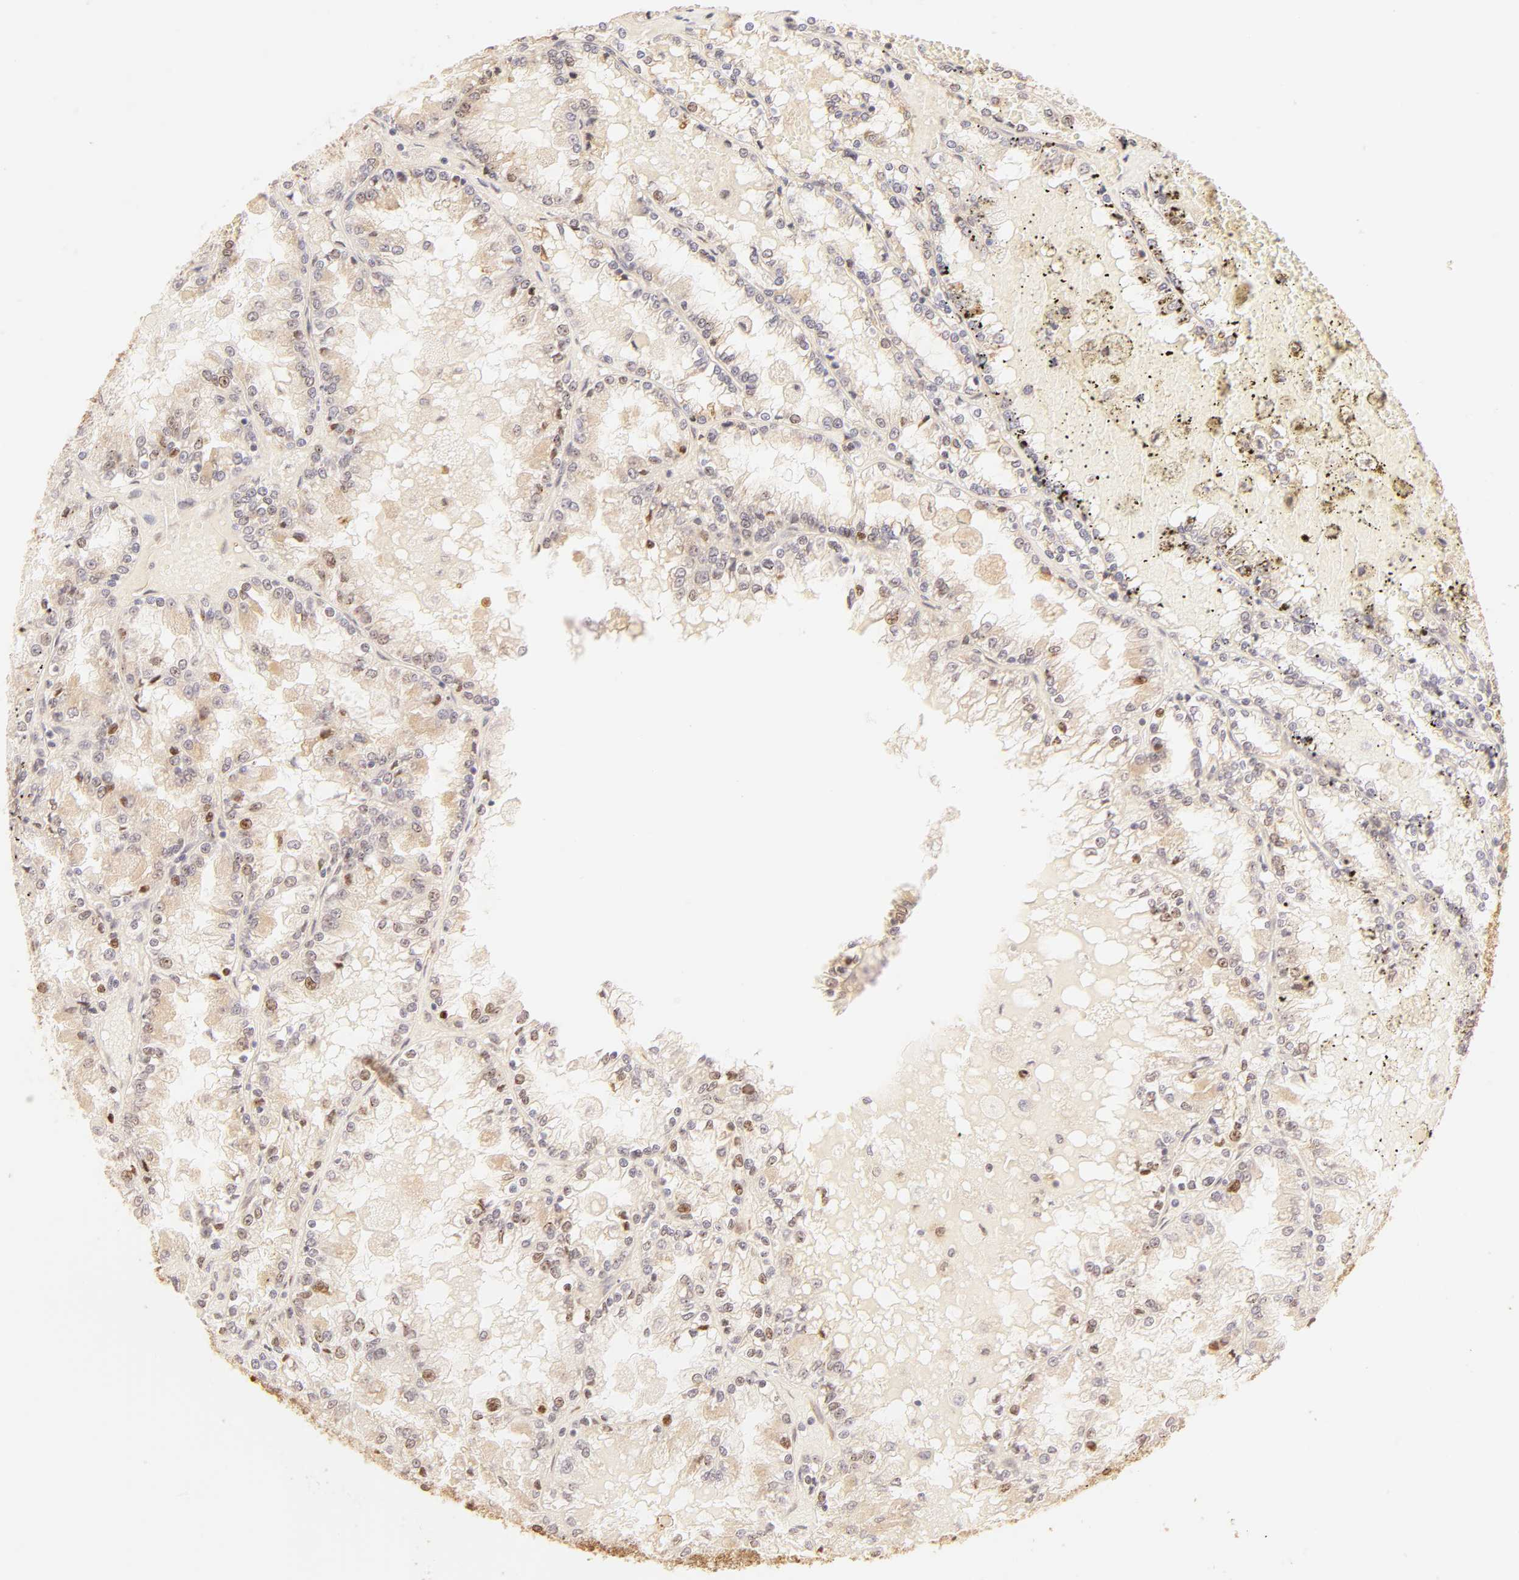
{"staining": {"intensity": "weak", "quantity": "25%-75%", "location": "cytoplasmic/membranous,nuclear"}, "tissue": "renal cancer", "cell_type": "Tumor cells", "image_type": "cancer", "snomed": [{"axis": "morphology", "description": "Adenocarcinoma, NOS"}, {"axis": "topography", "description": "Kidney"}], "caption": "Immunohistochemistry photomicrograph of neoplastic tissue: human renal cancer (adenocarcinoma) stained using IHC exhibits low levels of weak protein expression localized specifically in the cytoplasmic/membranous and nuclear of tumor cells, appearing as a cytoplasmic/membranous and nuclear brown color.", "gene": "PAFAH1B1", "patient": {"sex": "female", "age": 56}}